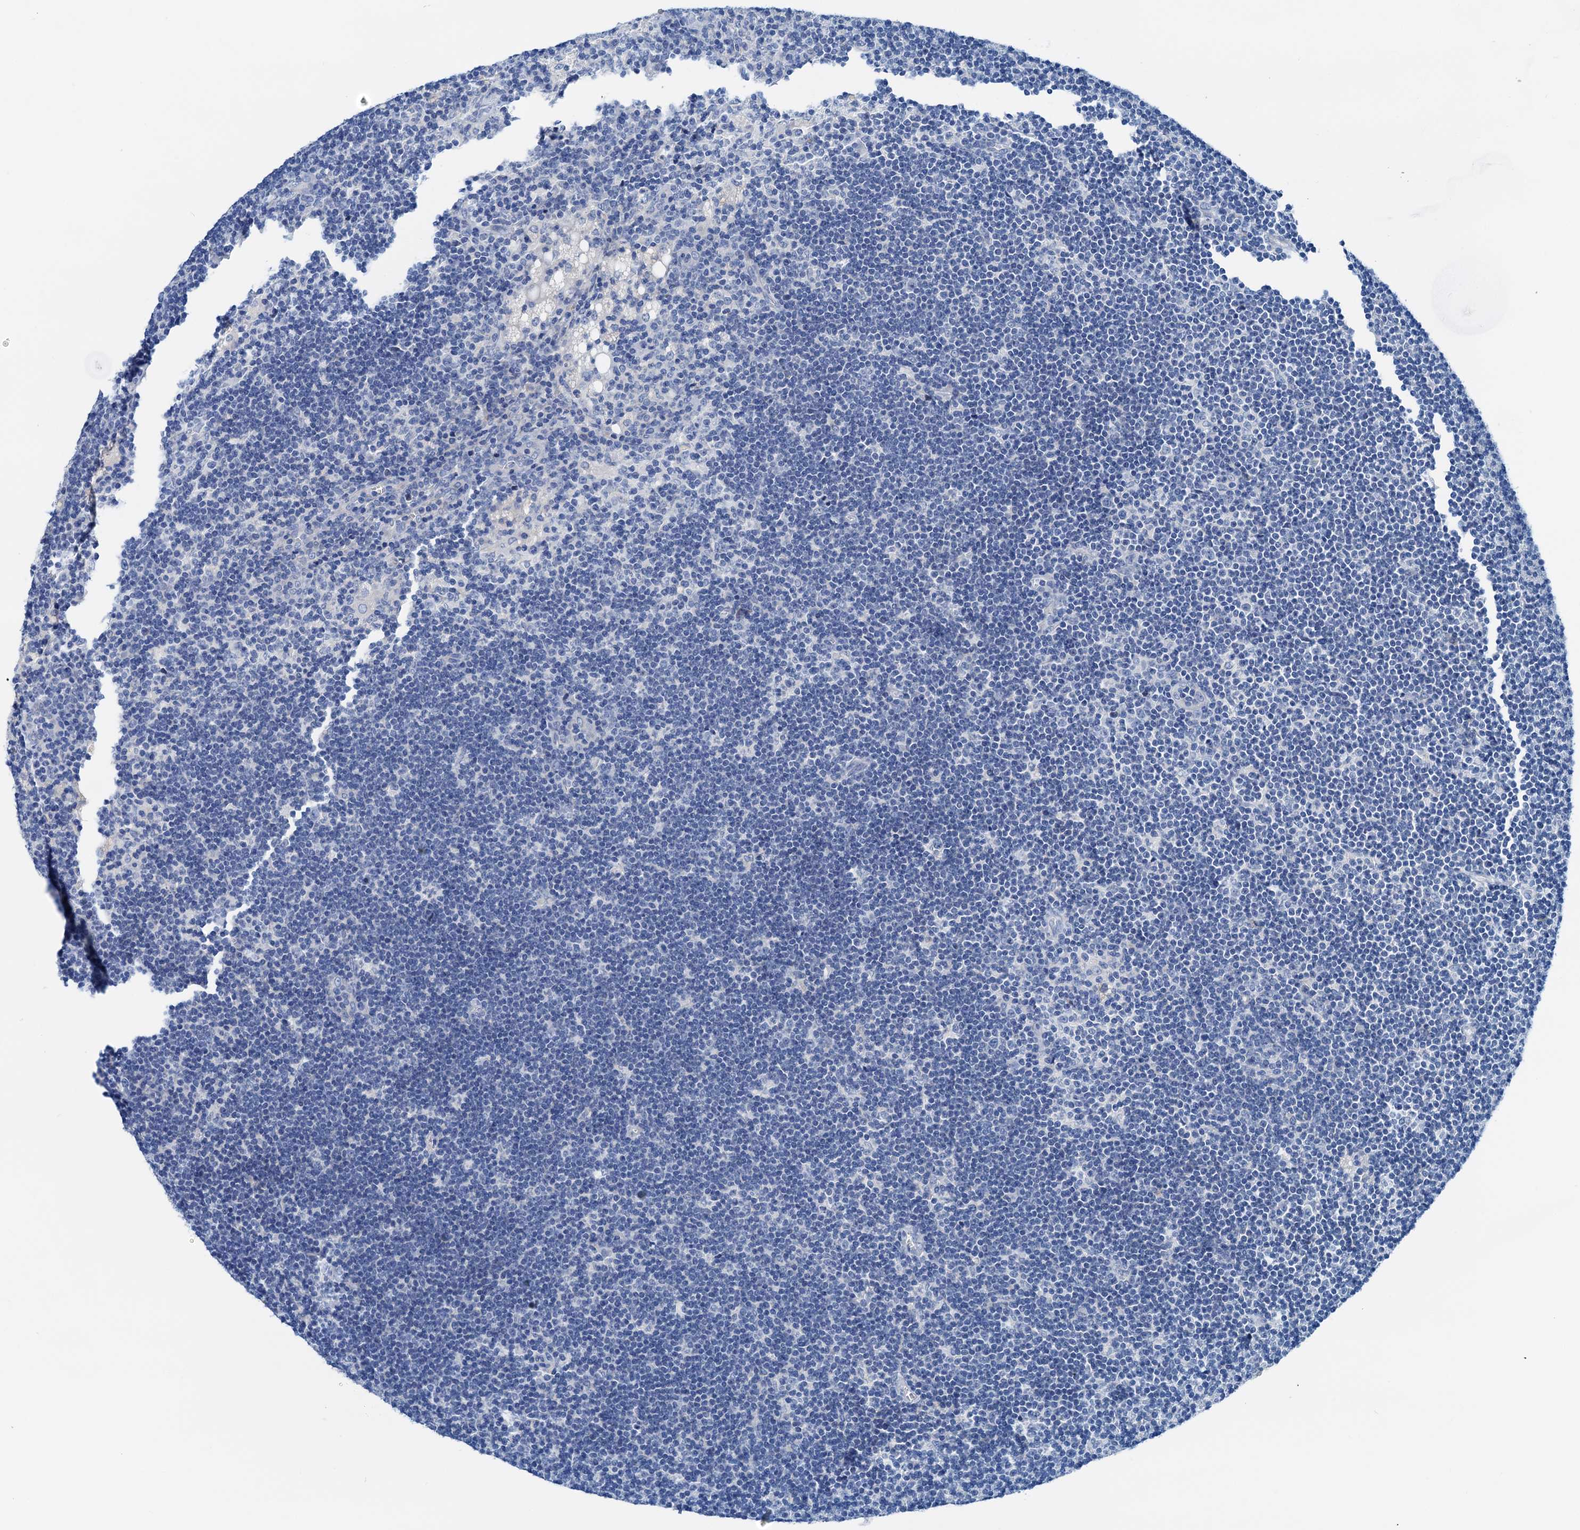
{"staining": {"intensity": "negative", "quantity": "none", "location": "none"}, "tissue": "lymph node", "cell_type": "Germinal center cells", "image_type": "normal", "snomed": [{"axis": "morphology", "description": "Normal tissue, NOS"}, {"axis": "topography", "description": "Lymph node"}], "caption": "Human lymph node stained for a protein using immunohistochemistry (IHC) shows no staining in germinal center cells.", "gene": "KNDC1", "patient": {"sex": "male", "age": 24}}